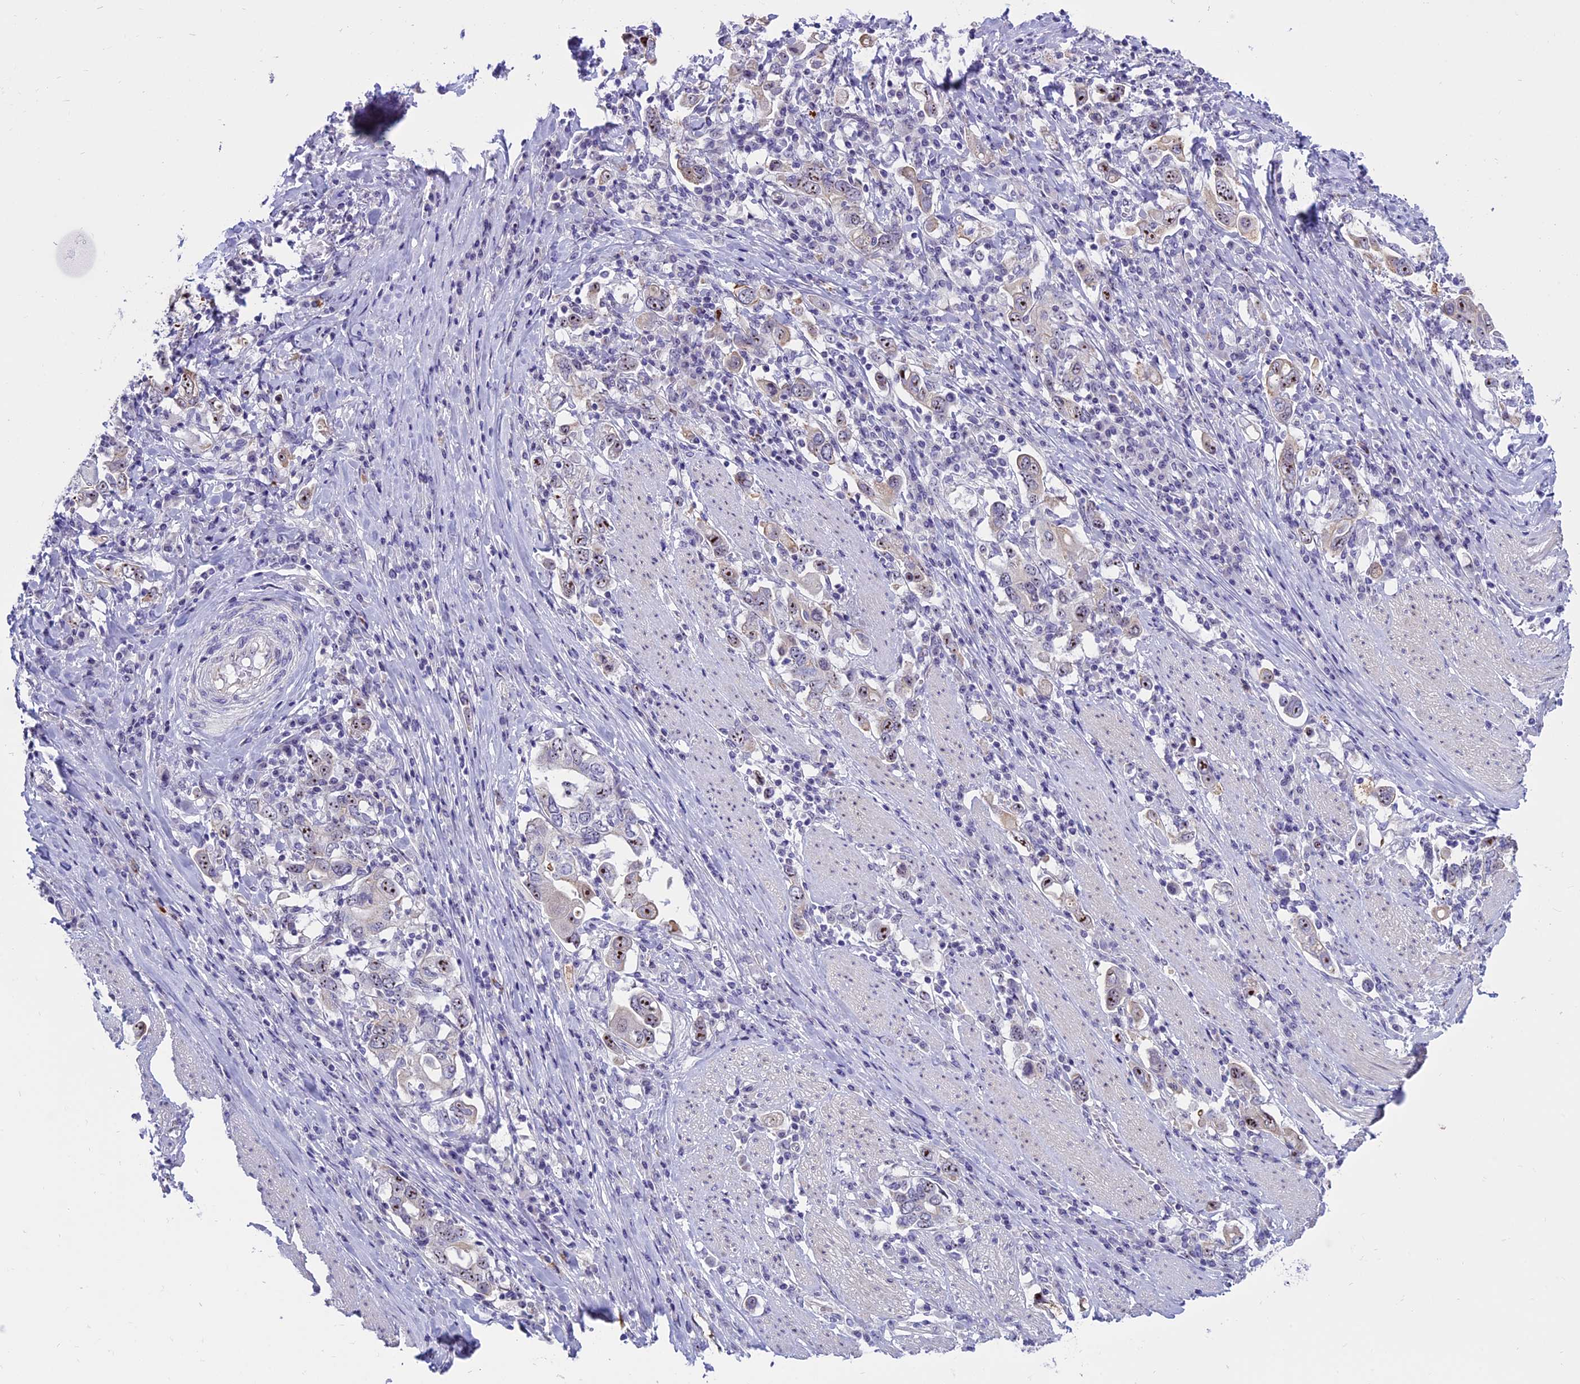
{"staining": {"intensity": "moderate", "quantity": "<25%", "location": "nuclear"}, "tissue": "stomach cancer", "cell_type": "Tumor cells", "image_type": "cancer", "snomed": [{"axis": "morphology", "description": "Adenocarcinoma, NOS"}, {"axis": "topography", "description": "Stomach, upper"}, {"axis": "topography", "description": "Stomach"}], "caption": "Immunohistochemical staining of stomach cancer (adenocarcinoma) demonstrates moderate nuclear protein staining in approximately <25% of tumor cells.", "gene": "TBL3", "patient": {"sex": "male", "age": 62}}